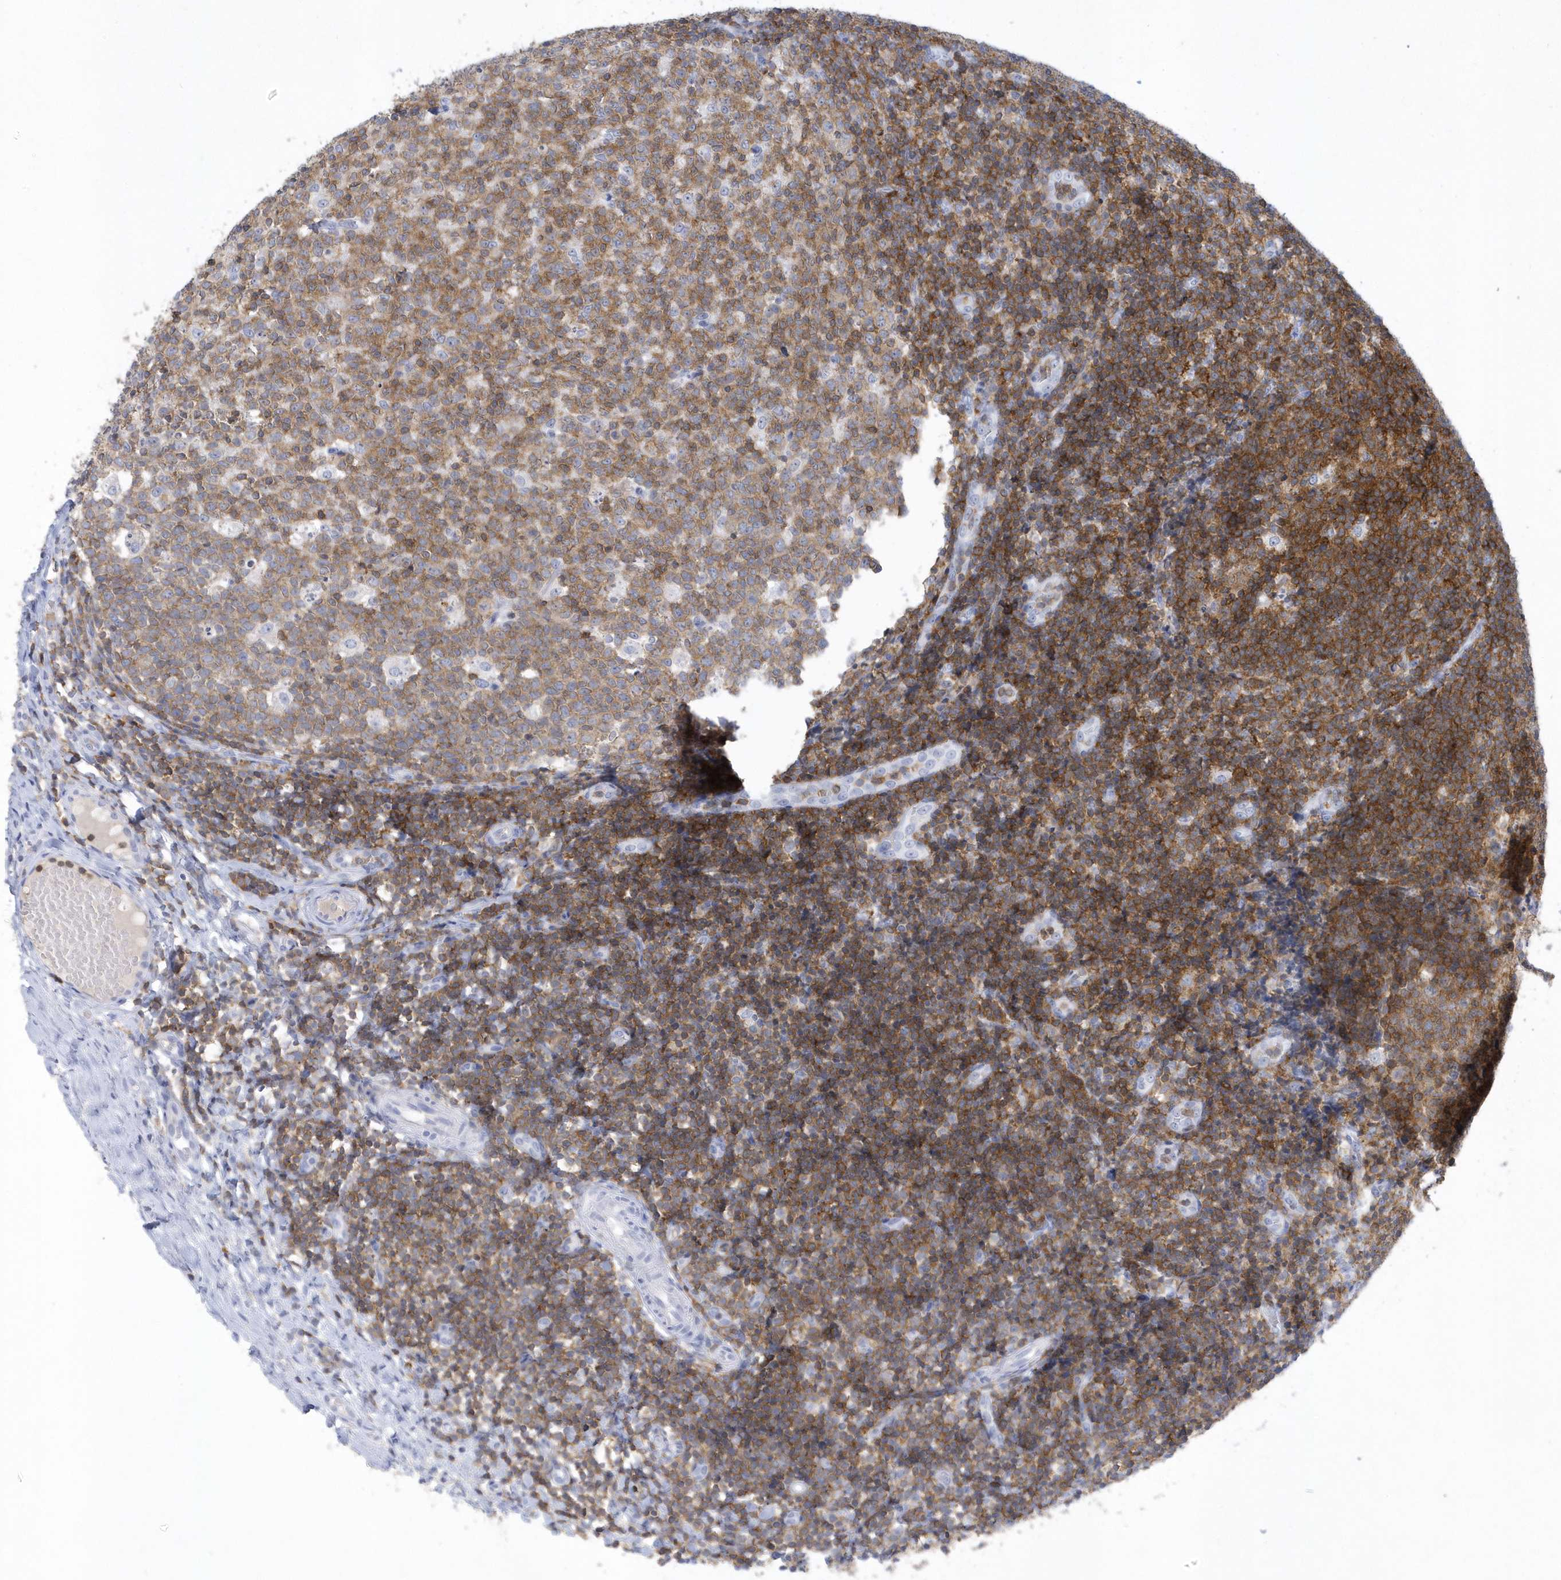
{"staining": {"intensity": "moderate", "quantity": ">75%", "location": "cytoplasmic/membranous"}, "tissue": "tonsil", "cell_type": "Germinal center cells", "image_type": "normal", "snomed": [{"axis": "morphology", "description": "Normal tissue, NOS"}, {"axis": "topography", "description": "Tonsil"}], "caption": "The immunohistochemical stain highlights moderate cytoplasmic/membranous positivity in germinal center cells of benign tonsil. Using DAB (brown) and hematoxylin (blue) stains, captured at high magnification using brightfield microscopy.", "gene": "PSD4", "patient": {"sex": "female", "age": 19}}